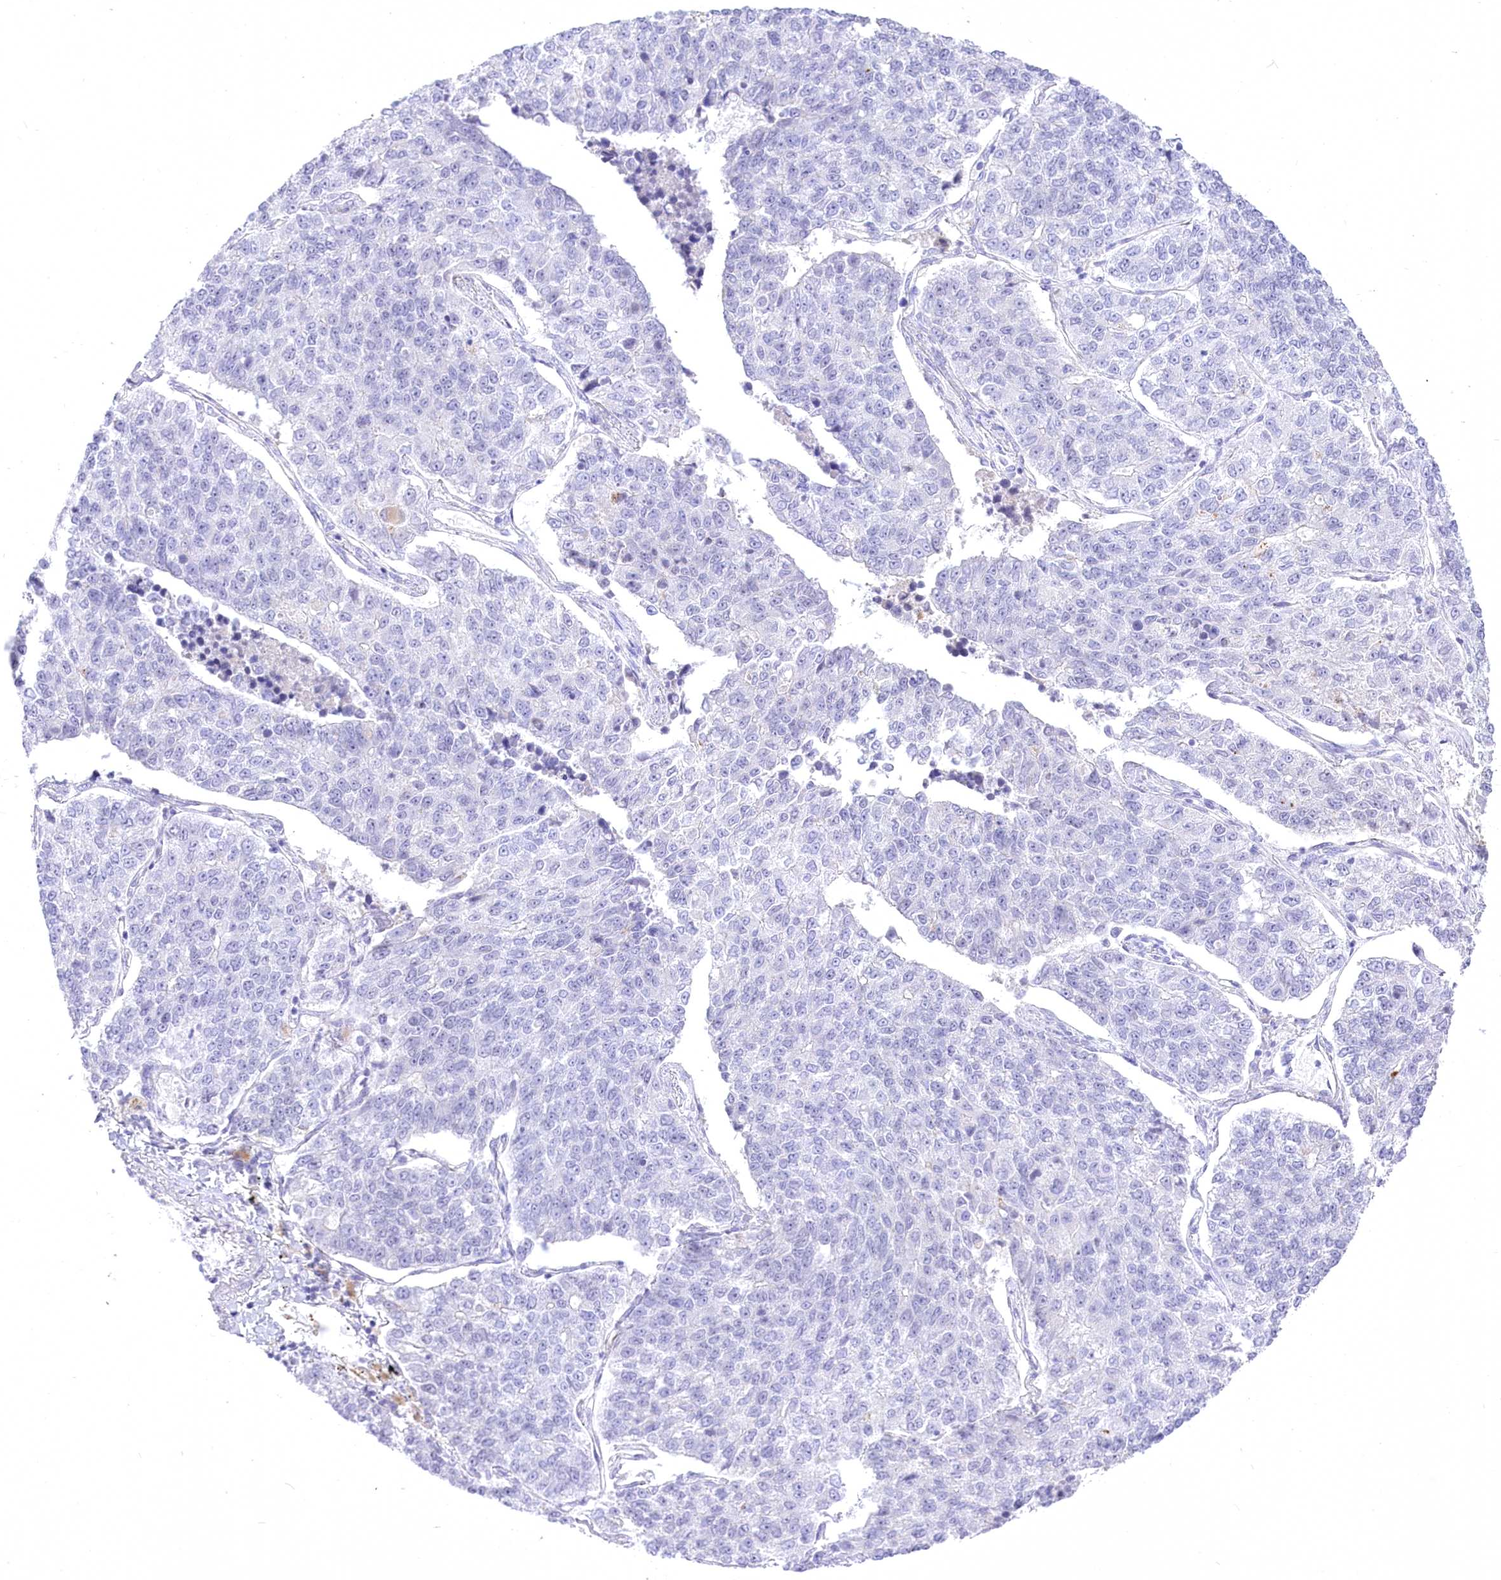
{"staining": {"intensity": "negative", "quantity": "none", "location": "none"}, "tissue": "lung cancer", "cell_type": "Tumor cells", "image_type": "cancer", "snomed": [{"axis": "morphology", "description": "Adenocarcinoma, NOS"}, {"axis": "topography", "description": "Lung"}], "caption": "Tumor cells show no significant protein expression in lung adenocarcinoma.", "gene": "HELT", "patient": {"sex": "male", "age": 49}}